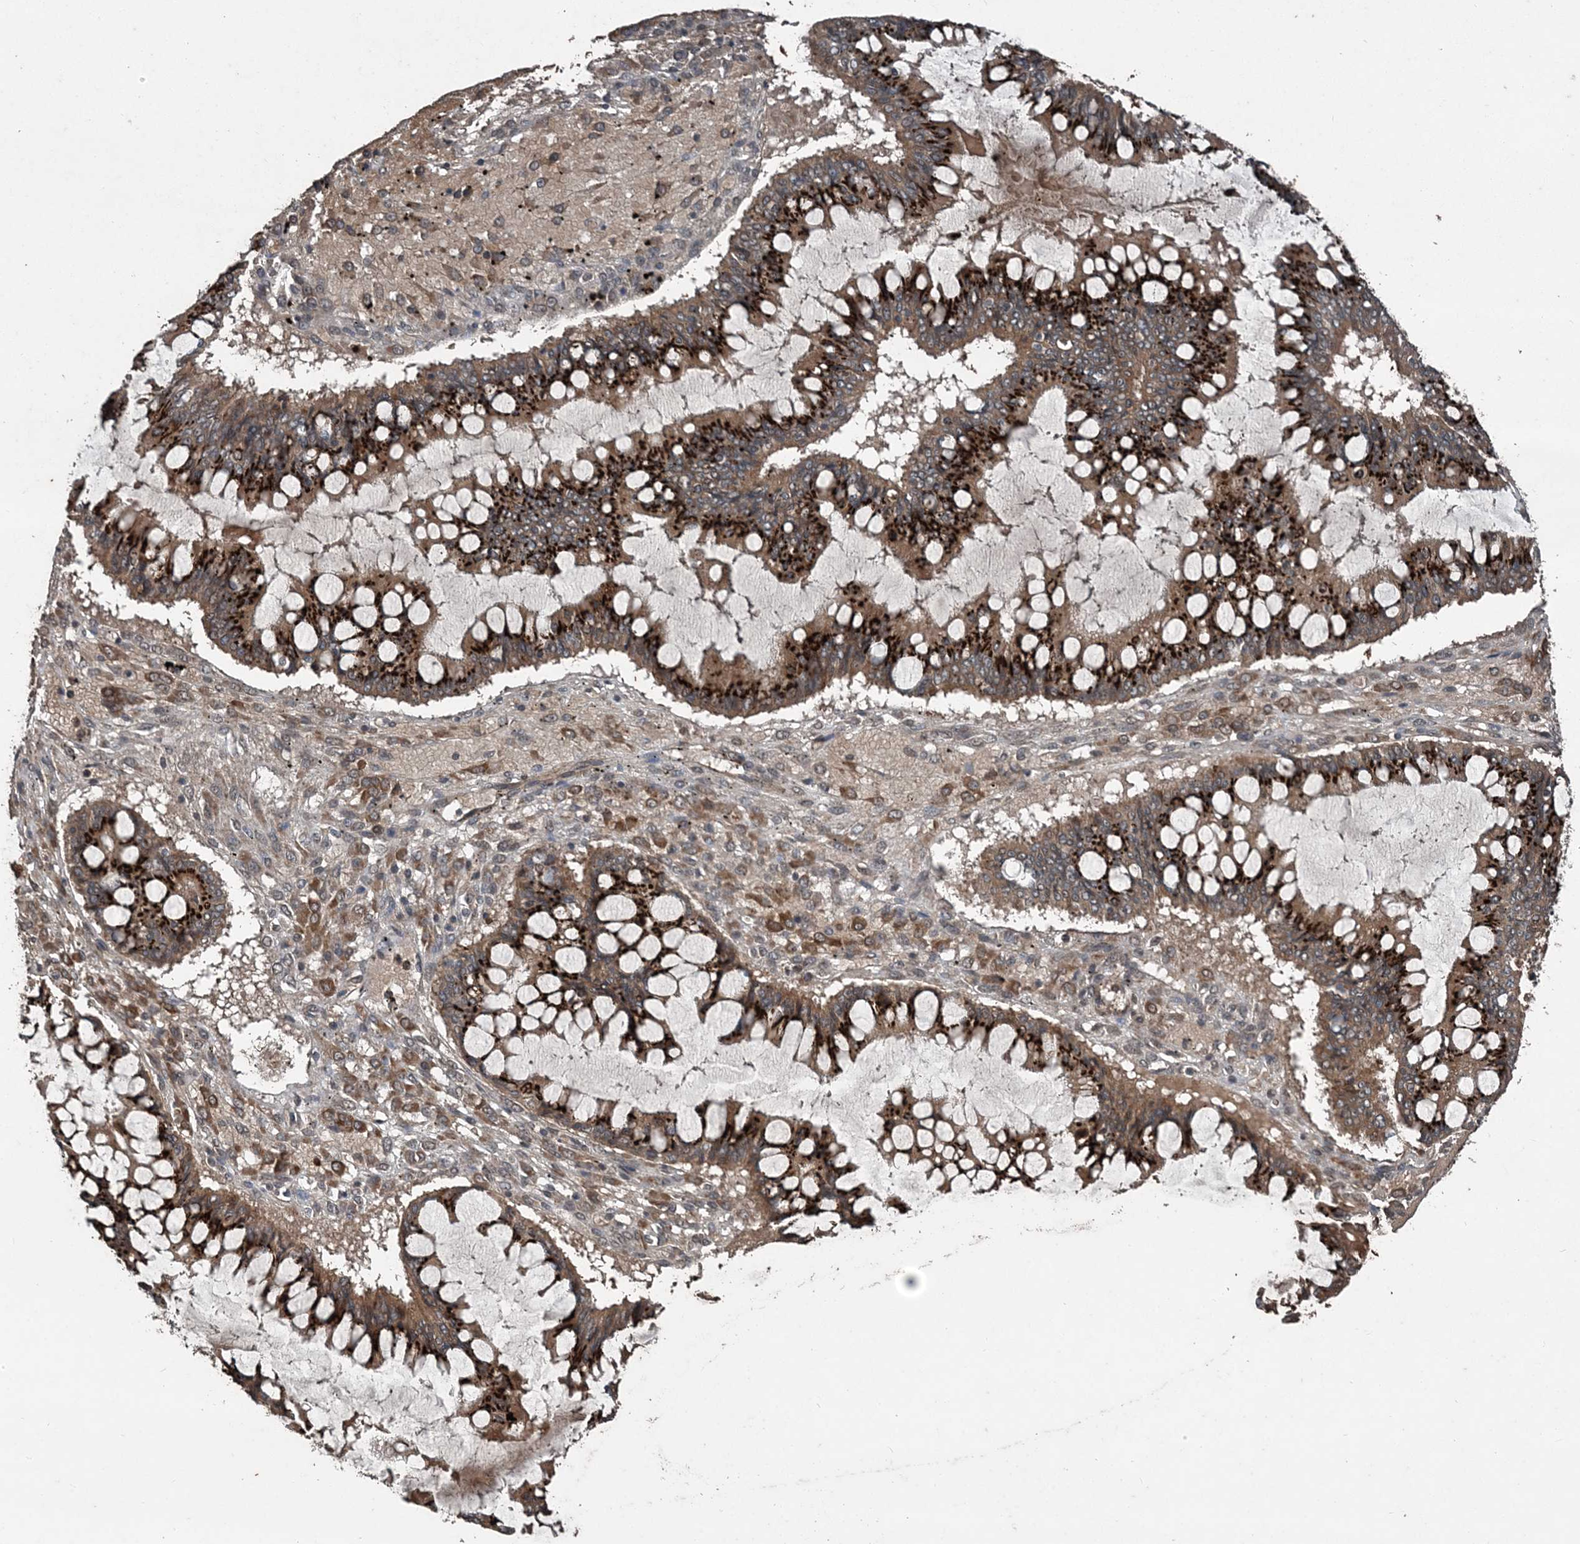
{"staining": {"intensity": "strong", "quantity": ">75%", "location": "cytoplasmic/membranous"}, "tissue": "ovarian cancer", "cell_type": "Tumor cells", "image_type": "cancer", "snomed": [{"axis": "morphology", "description": "Cystadenocarcinoma, mucinous, NOS"}, {"axis": "topography", "description": "Ovary"}], "caption": "Protein expression analysis of mucinous cystadenocarcinoma (ovarian) displays strong cytoplasmic/membranous expression in approximately >75% of tumor cells. (brown staining indicates protein expression, while blue staining denotes nuclei).", "gene": "CFL1", "patient": {"sex": "female", "age": 73}}